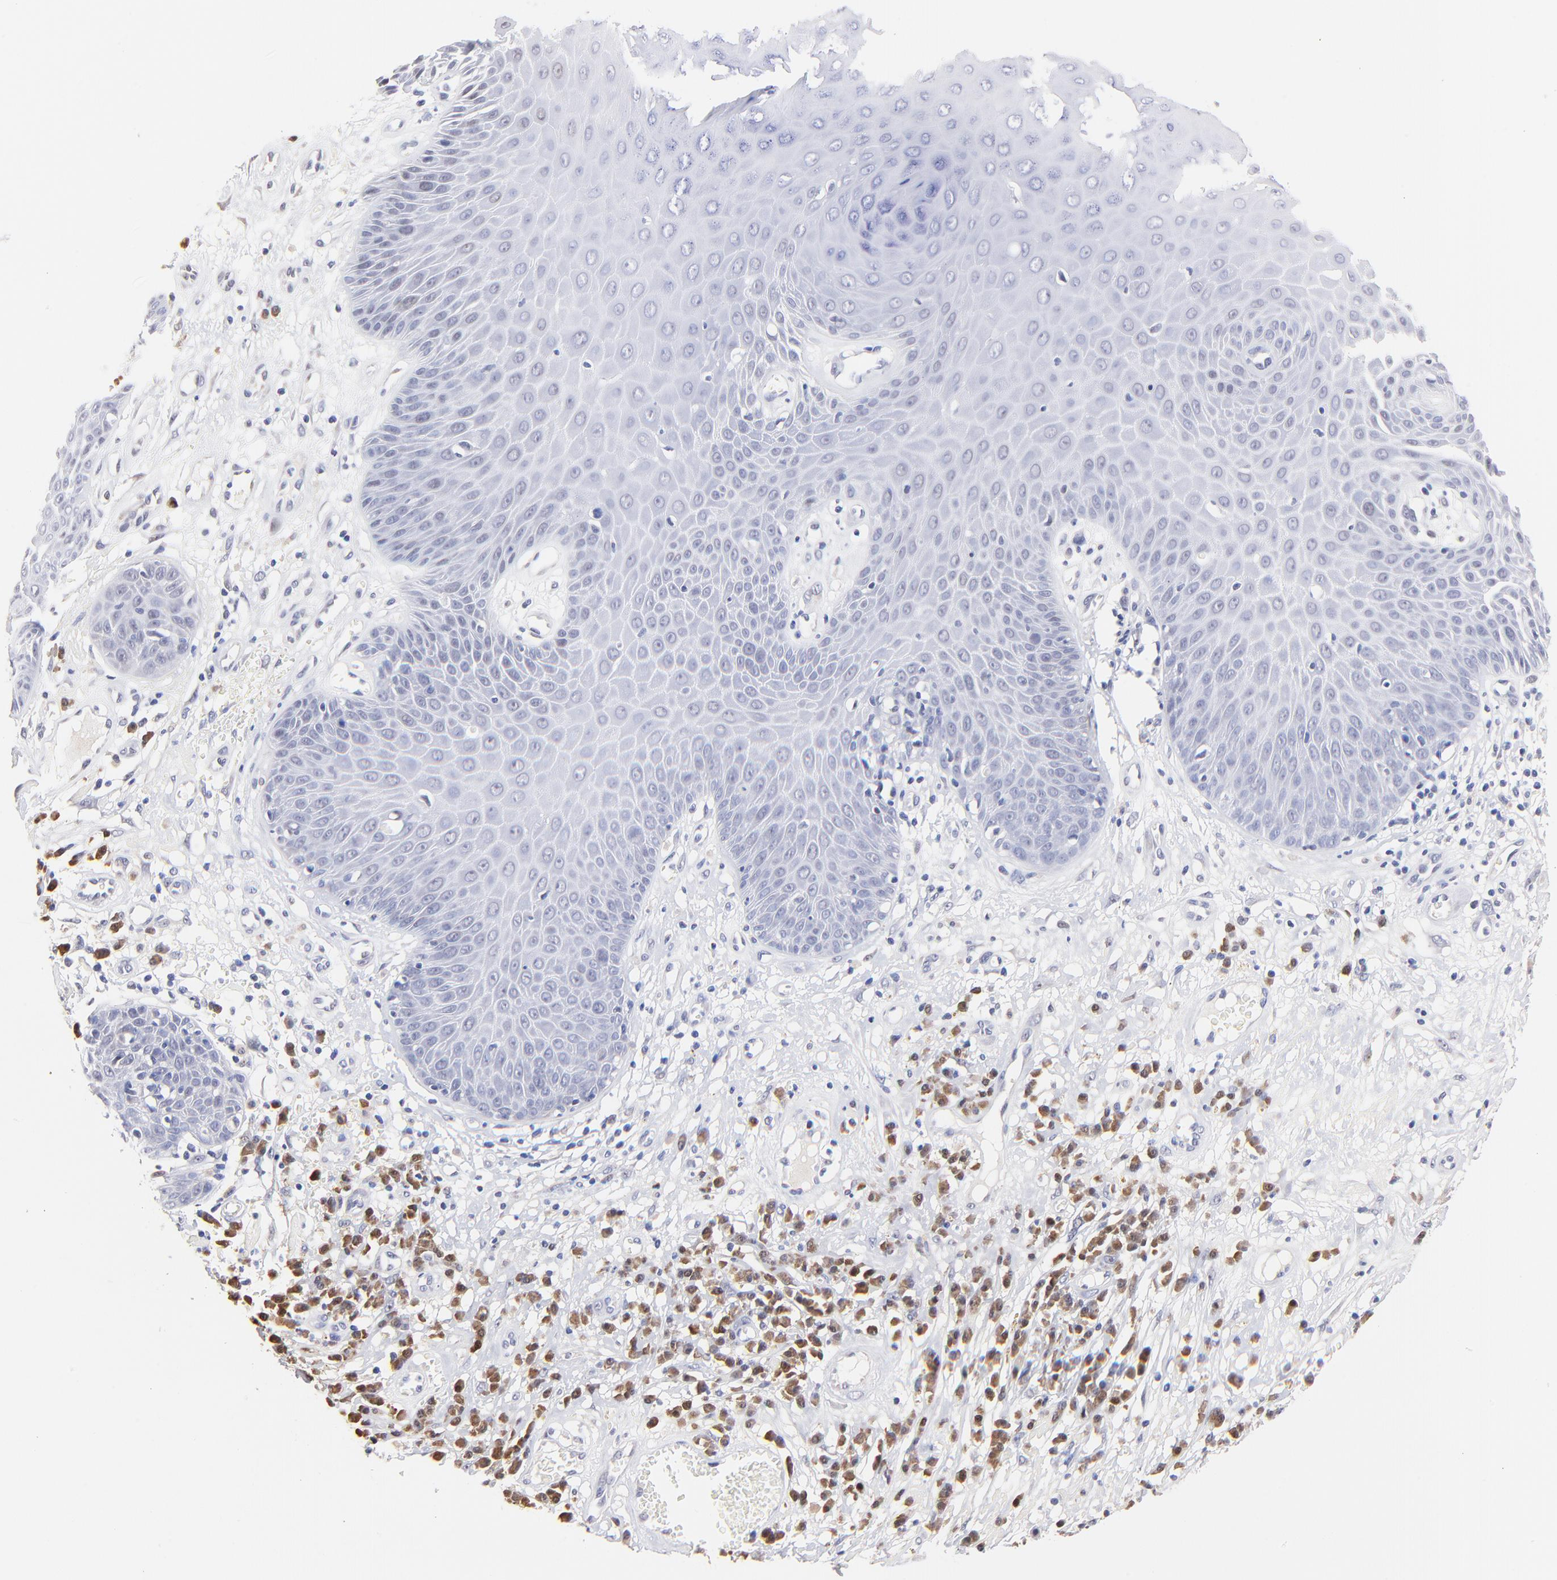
{"staining": {"intensity": "negative", "quantity": "none", "location": "none"}, "tissue": "skin cancer", "cell_type": "Tumor cells", "image_type": "cancer", "snomed": [{"axis": "morphology", "description": "Squamous cell carcinoma, NOS"}, {"axis": "topography", "description": "Skin"}], "caption": "High power microscopy histopathology image of an immunohistochemistry histopathology image of skin squamous cell carcinoma, revealing no significant staining in tumor cells. Brightfield microscopy of immunohistochemistry stained with DAB (brown) and hematoxylin (blue), captured at high magnification.", "gene": "ZNF155", "patient": {"sex": "male", "age": 65}}